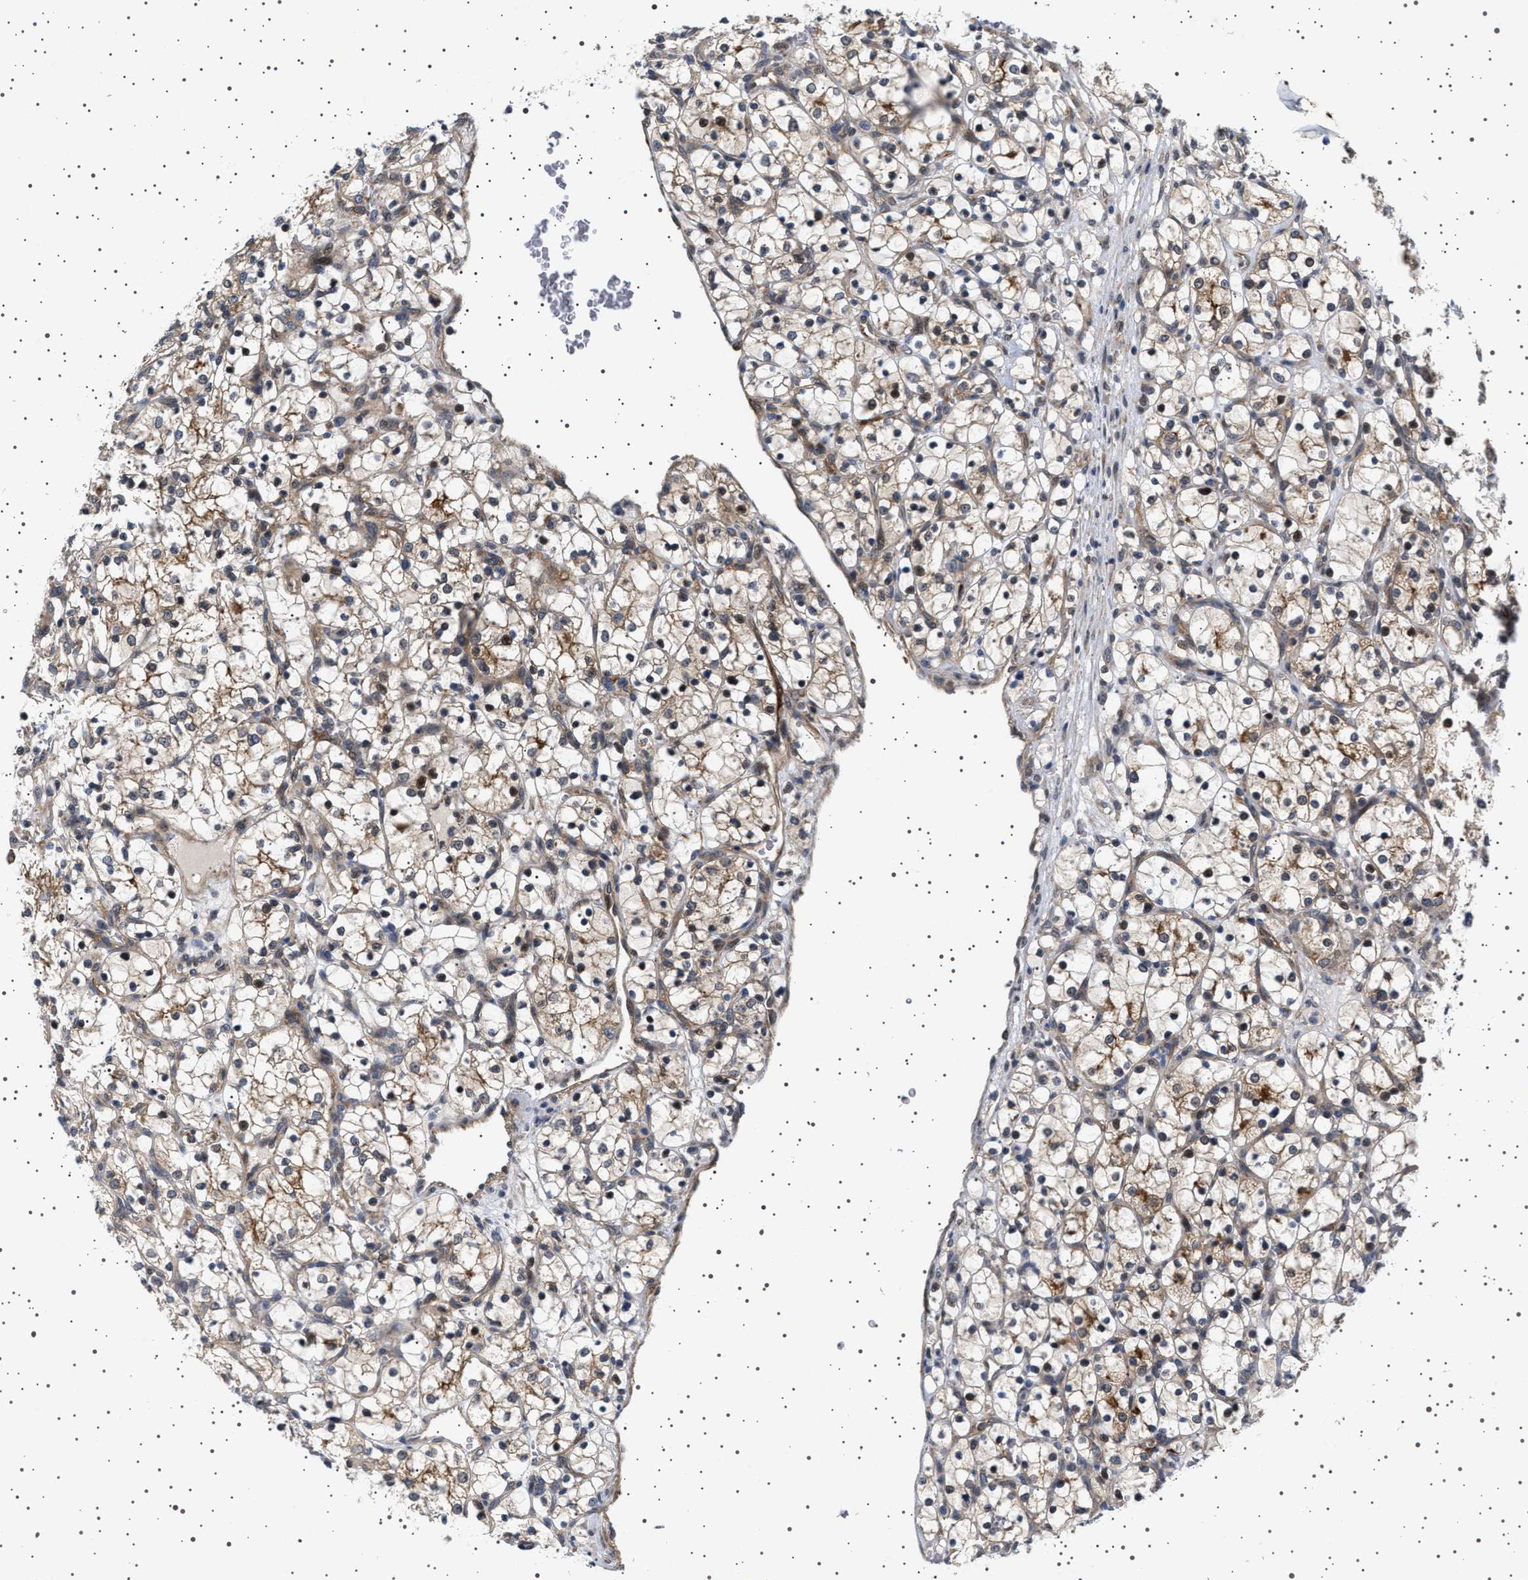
{"staining": {"intensity": "moderate", "quantity": ">75%", "location": "cytoplasmic/membranous,nuclear"}, "tissue": "renal cancer", "cell_type": "Tumor cells", "image_type": "cancer", "snomed": [{"axis": "morphology", "description": "Adenocarcinoma, NOS"}, {"axis": "topography", "description": "Kidney"}], "caption": "Protein analysis of adenocarcinoma (renal) tissue reveals moderate cytoplasmic/membranous and nuclear positivity in approximately >75% of tumor cells.", "gene": "BAG3", "patient": {"sex": "female", "age": 69}}